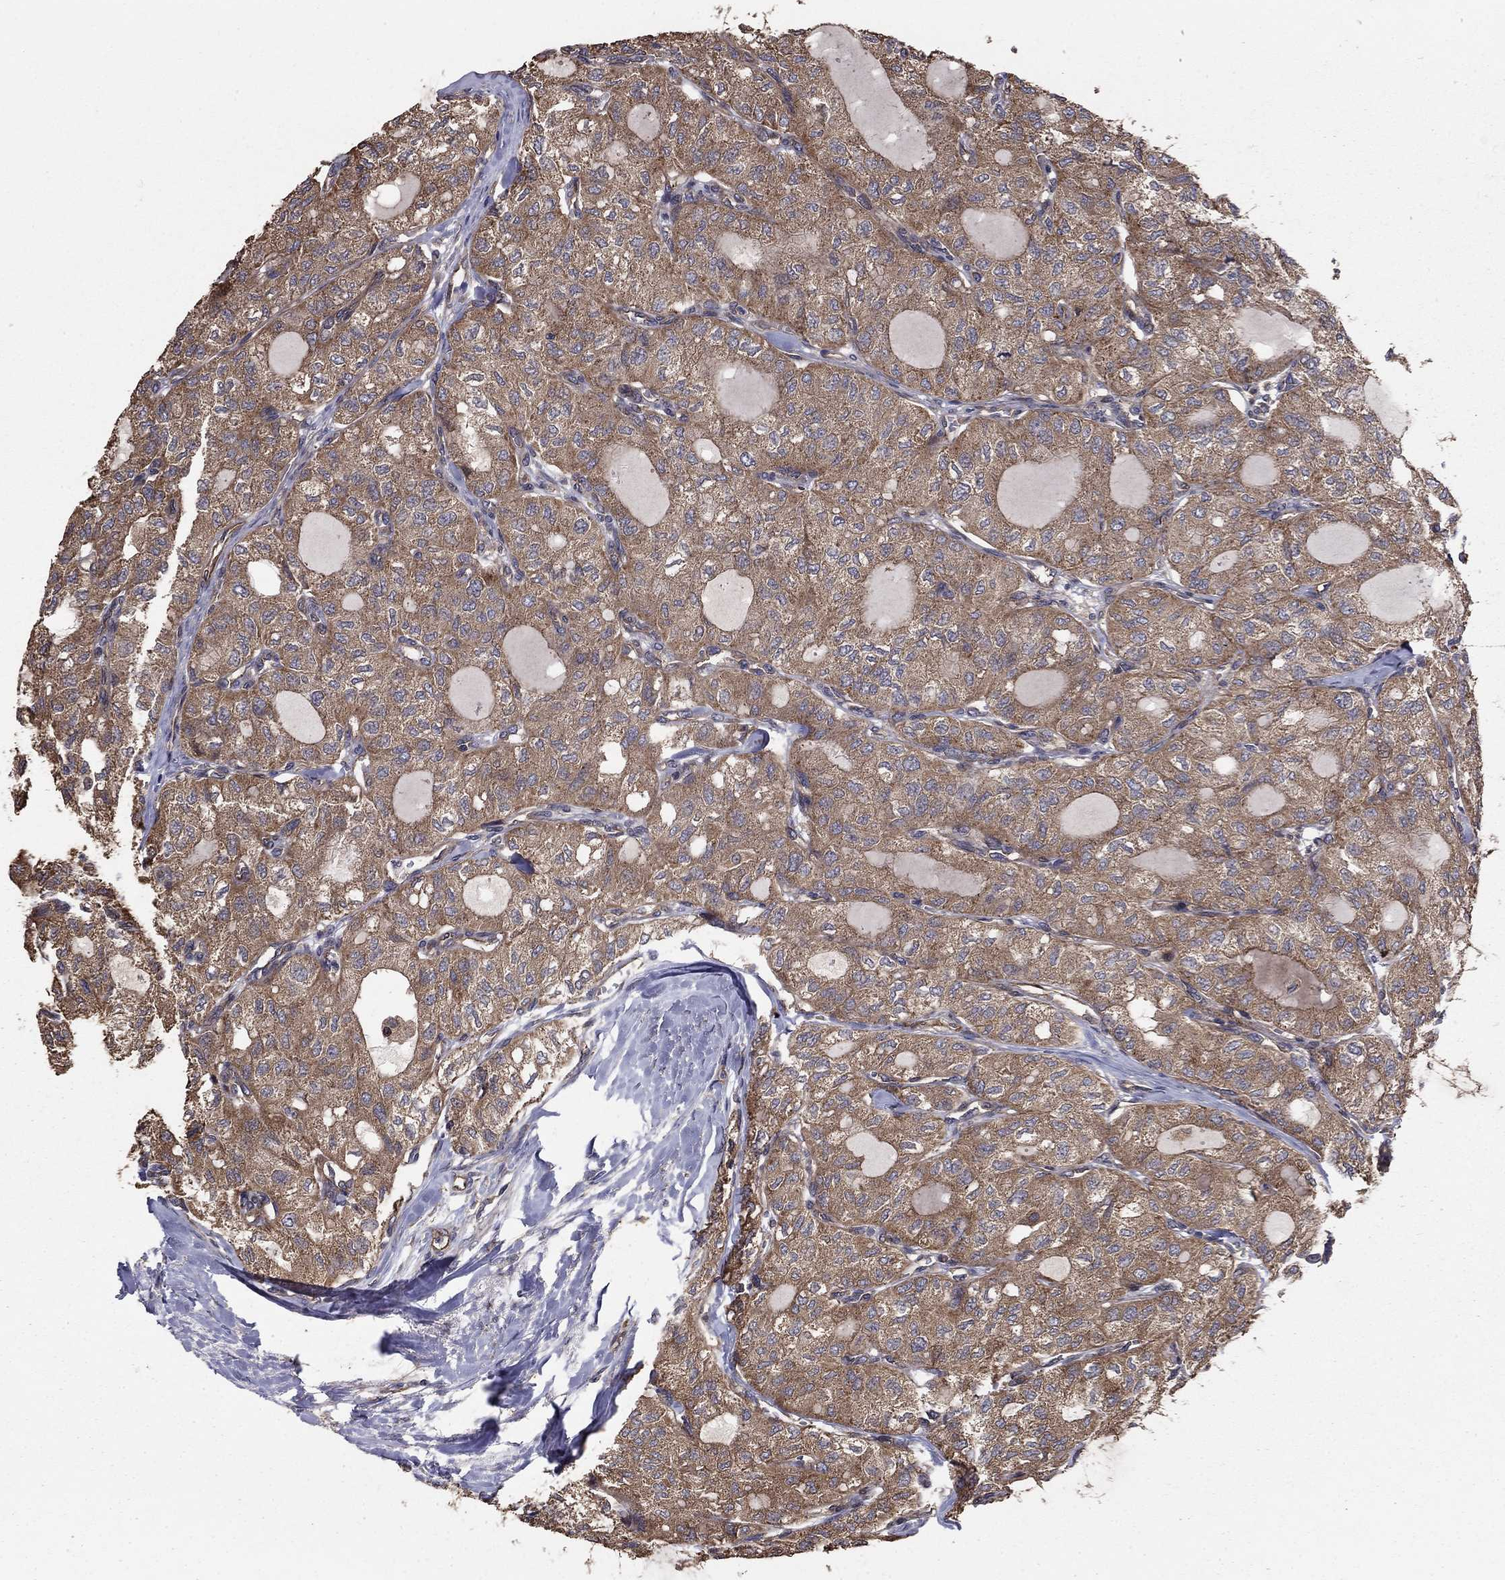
{"staining": {"intensity": "weak", "quantity": ">75%", "location": "cytoplasmic/membranous"}, "tissue": "thyroid cancer", "cell_type": "Tumor cells", "image_type": "cancer", "snomed": [{"axis": "morphology", "description": "Follicular adenoma carcinoma, NOS"}, {"axis": "topography", "description": "Thyroid gland"}], "caption": "Thyroid cancer (follicular adenoma carcinoma) tissue displays weak cytoplasmic/membranous expression in about >75% of tumor cells, visualized by immunohistochemistry.", "gene": "BABAM2", "patient": {"sex": "male", "age": 75}}